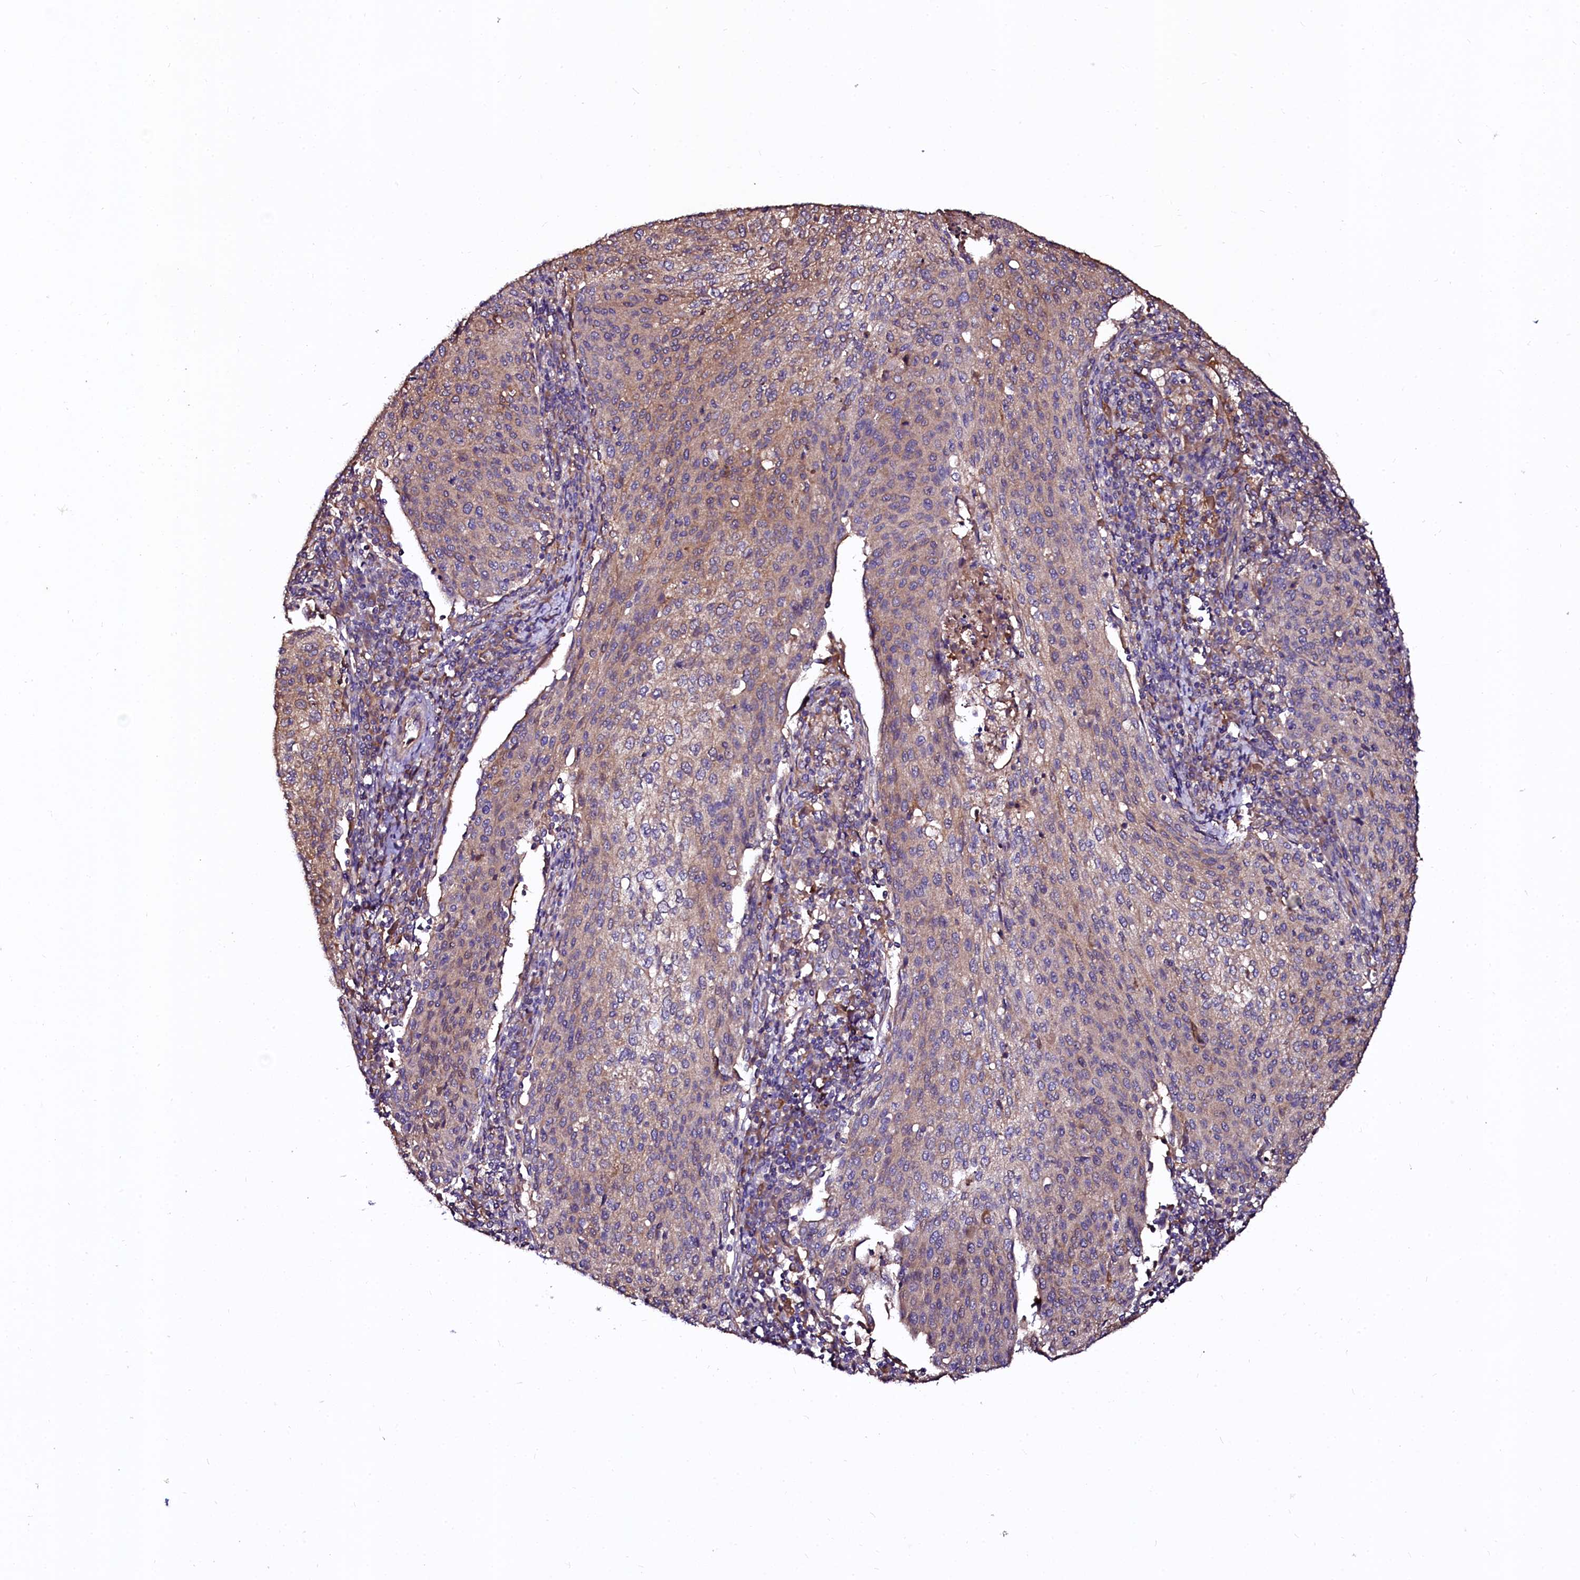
{"staining": {"intensity": "moderate", "quantity": "25%-75%", "location": "cytoplasmic/membranous"}, "tissue": "cervical cancer", "cell_type": "Tumor cells", "image_type": "cancer", "snomed": [{"axis": "morphology", "description": "Squamous cell carcinoma, NOS"}, {"axis": "topography", "description": "Cervix"}], "caption": "Immunohistochemistry of human cervical squamous cell carcinoma shows medium levels of moderate cytoplasmic/membranous positivity in approximately 25%-75% of tumor cells. Nuclei are stained in blue.", "gene": "APPL2", "patient": {"sex": "female", "age": 46}}